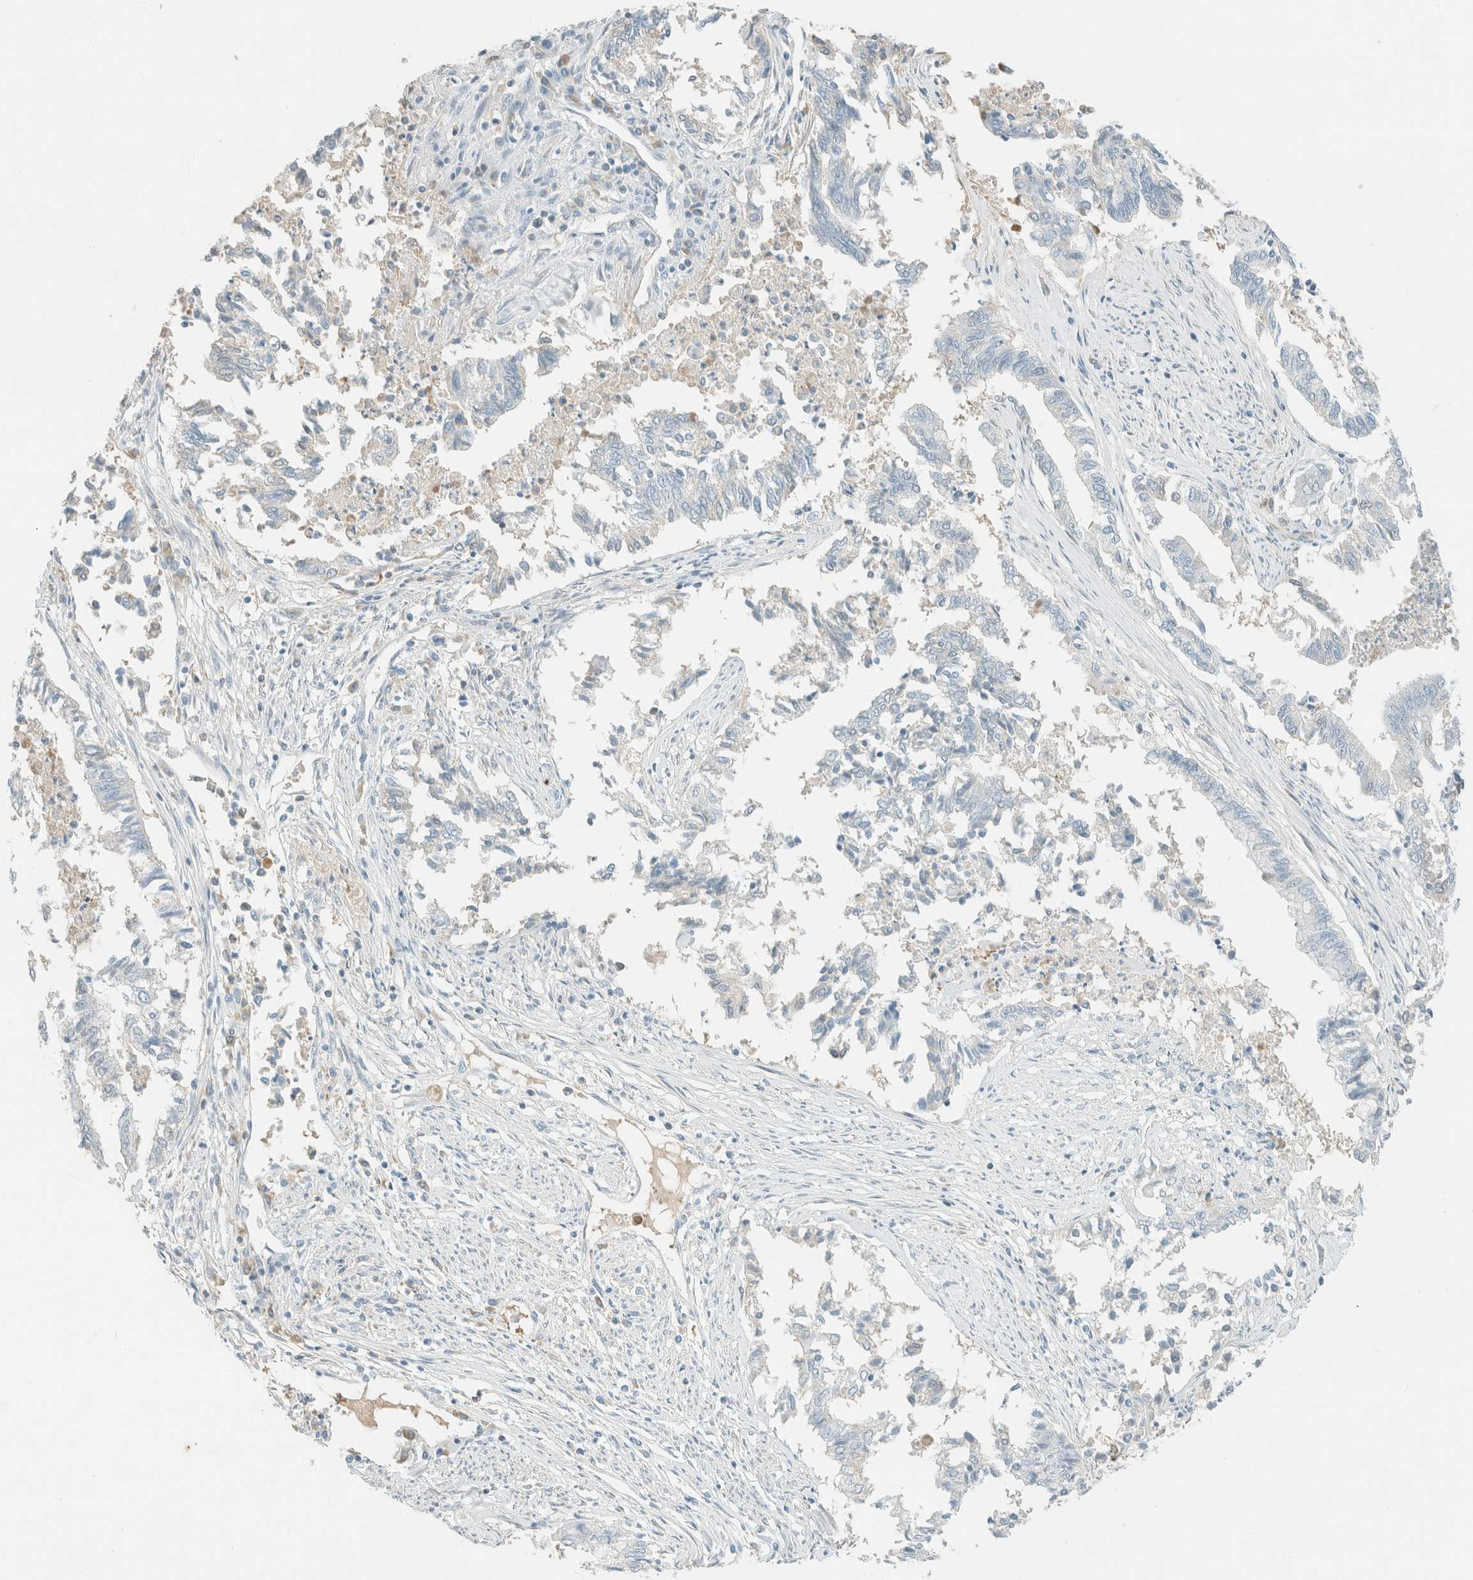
{"staining": {"intensity": "negative", "quantity": "none", "location": "none"}, "tissue": "endometrial cancer", "cell_type": "Tumor cells", "image_type": "cancer", "snomed": [{"axis": "morphology", "description": "Necrosis, NOS"}, {"axis": "morphology", "description": "Adenocarcinoma, NOS"}, {"axis": "topography", "description": "Endometrium"}], "caption": "This is a micrograph of immunohistochemistry staining of endometrial cancer, which shows no expression in tumor cells.", "gene": "GPA33", "patient": {"sex": "female", "age": 79}}